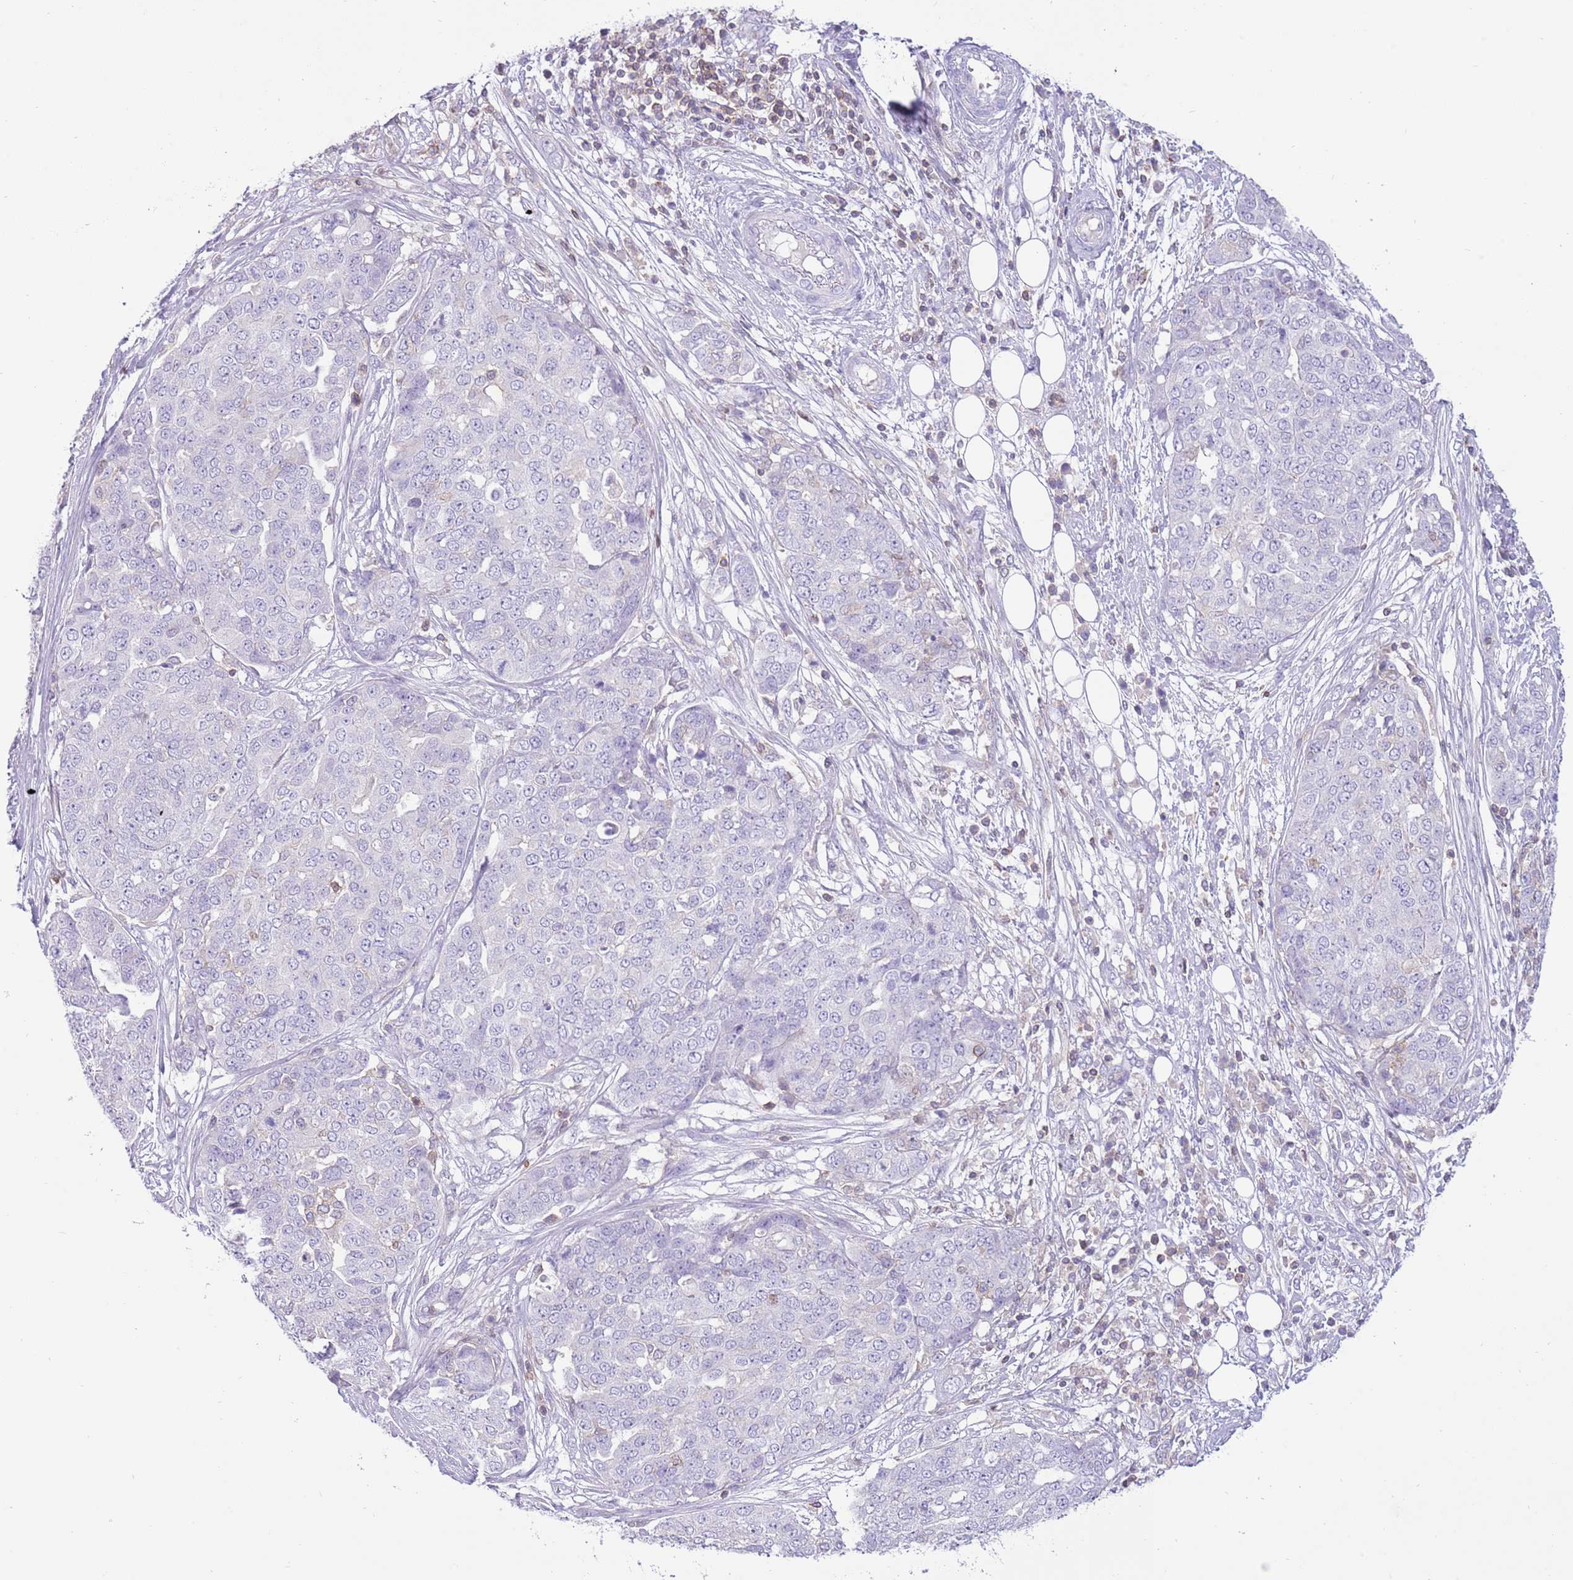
{"staining": {"intensity": "negative", "quantity": "none", "location": "none"}, "tissue": "ovarian cancer", "cell_type": "Tumor cells", "image_type": "cancer", "snomed": [{"axis": "morphology", "description": "Cystadenocarcinoma, serous, NOS"}, {"axis": "topography", "description": "Soft tissue"}, {"axis": "topography", "description": "Ovary"}], "caption": "A histopathology image of human ovarian cancer is negative for staining in tumor cells.", "gene": "OR4Q3", "patient": {"sex": "female", "age": 57}}